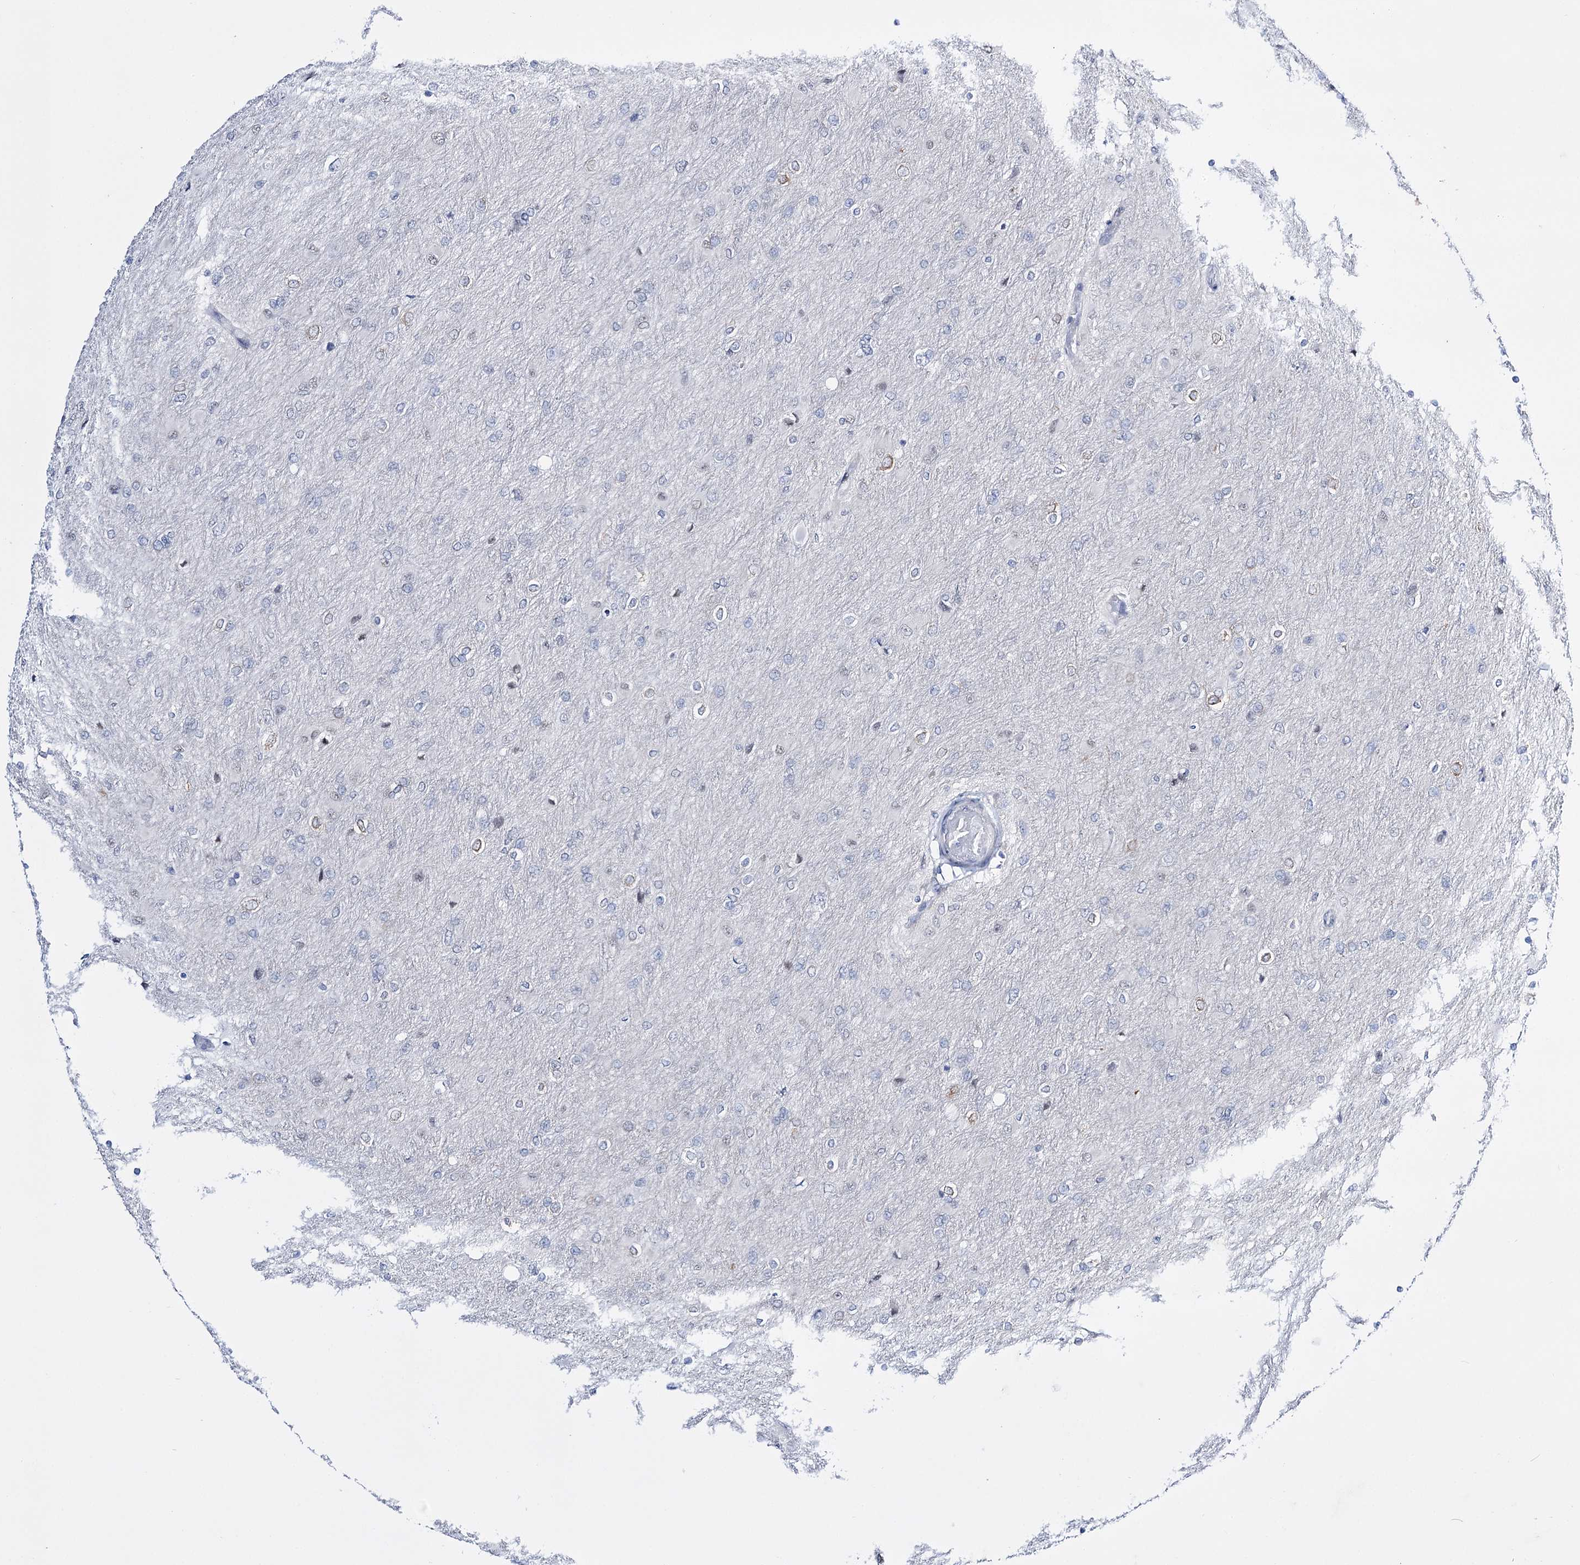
{"staining": {"intensity": "negative", "quantity": "none", "location": "none"}, "tissue": "glioma", "cell_type": "Tumor cells", "image_type": "cancer", "snomed": [{"axis": "morphology", "description": "Glioma, malignant, High grade"}, {"axis": "topography", "description": "Cerebral cortex"}], "caption": "Immunohistochemistry of human glioma reveals no staining in tumor cells.", "gene": "RBM15B", "patient": {"sex": "female", "age": 36}}